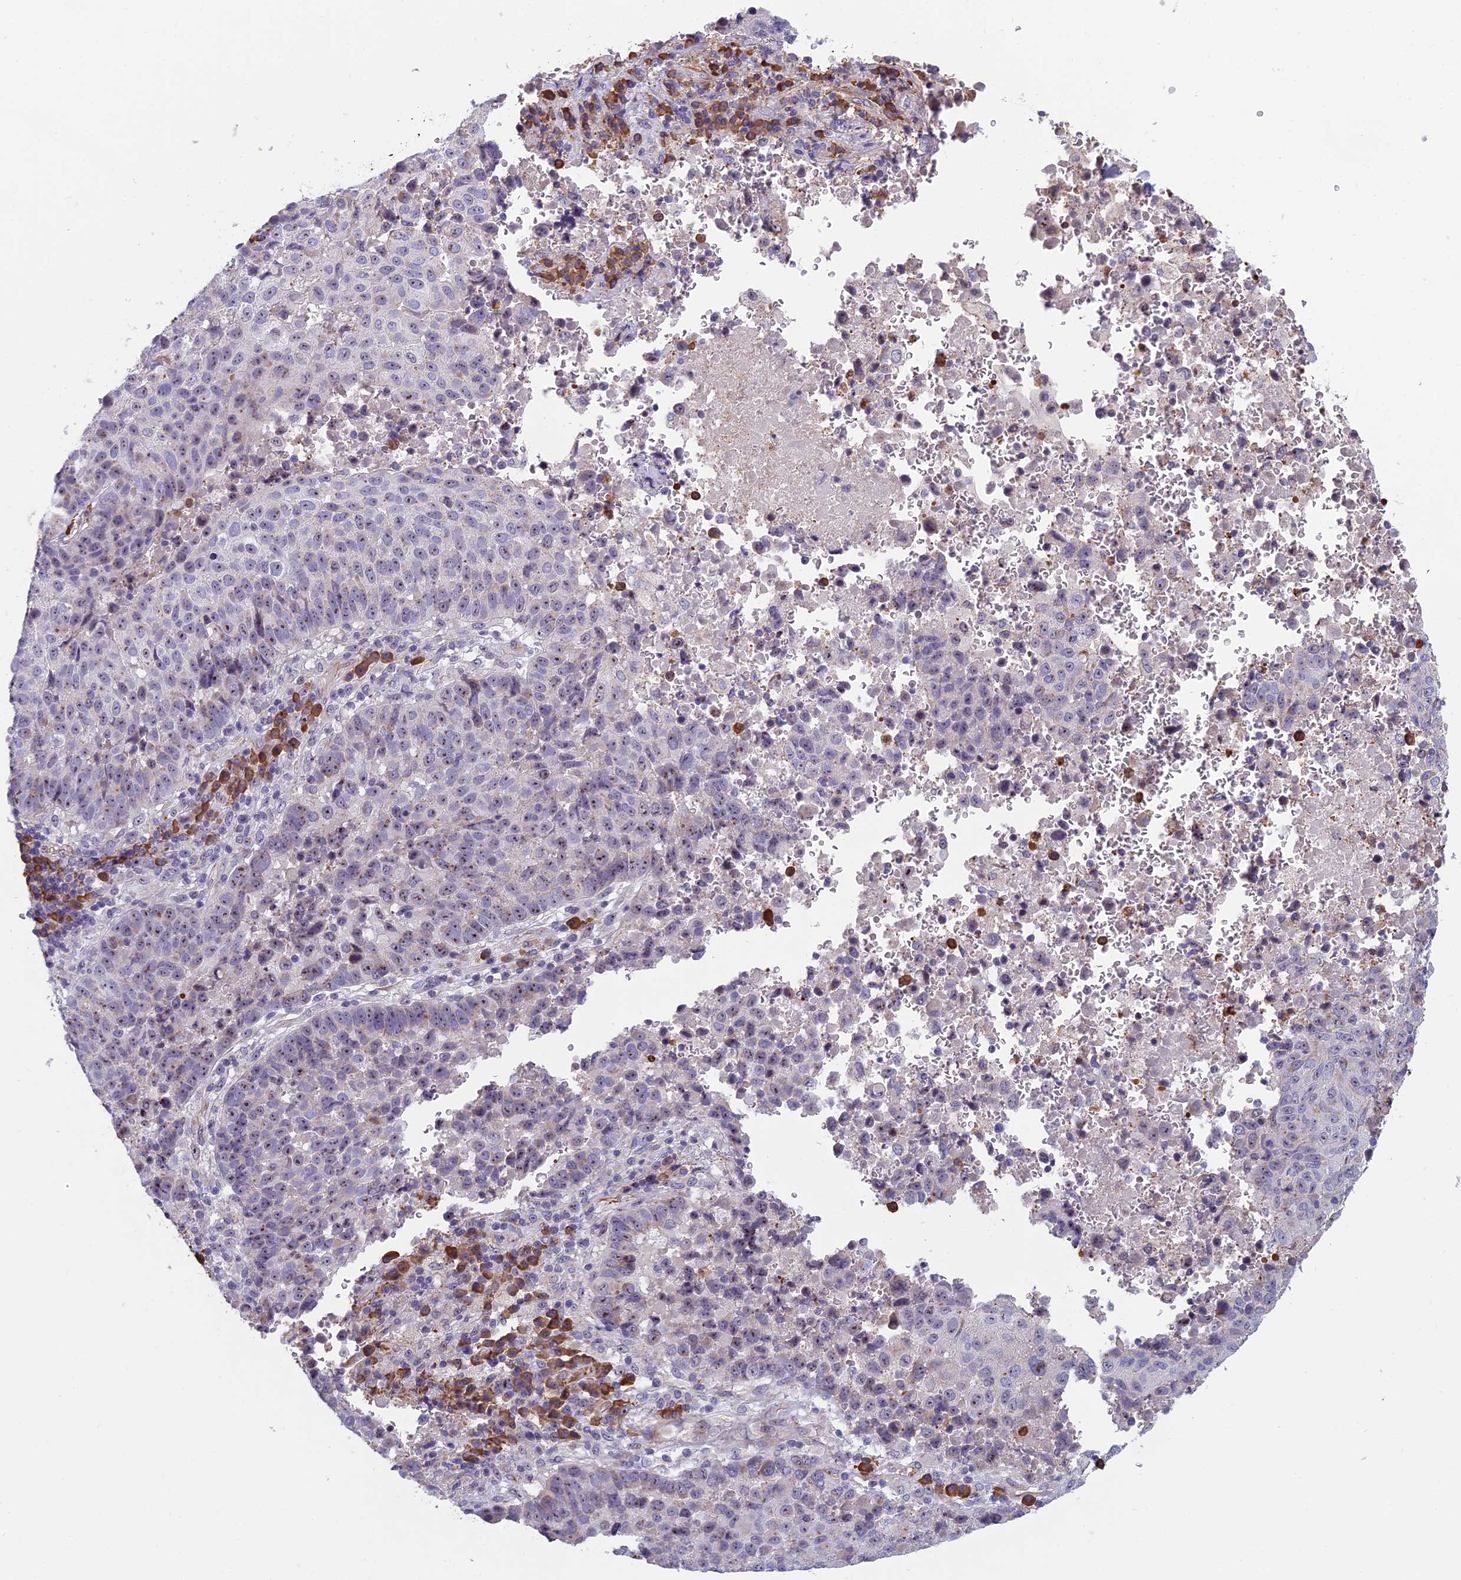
{"staining": {"intensity": "moderate", "quantity": ">75%", "location": "nuclear"}, "tissue": "lung cancer", "cell_type": "Tumor cells", "image_type": "cancer", "snomed": [{"axis": "morphology", "description": "Squamous cell carcinoma, NOS"}, {"axis": "topography", "description": "Lung"}], "caption": "Immunohistochemical staining of human lung squamous cell carcinoma demonstrates medium levels of moderate nuclear protein expression in approximately >75% of tumor cells. (brown staining indicates protein expression, while blue staining denotes nuclei).", "gene": "NOC2L", "patient": {"sex": "male", "age": 73}}